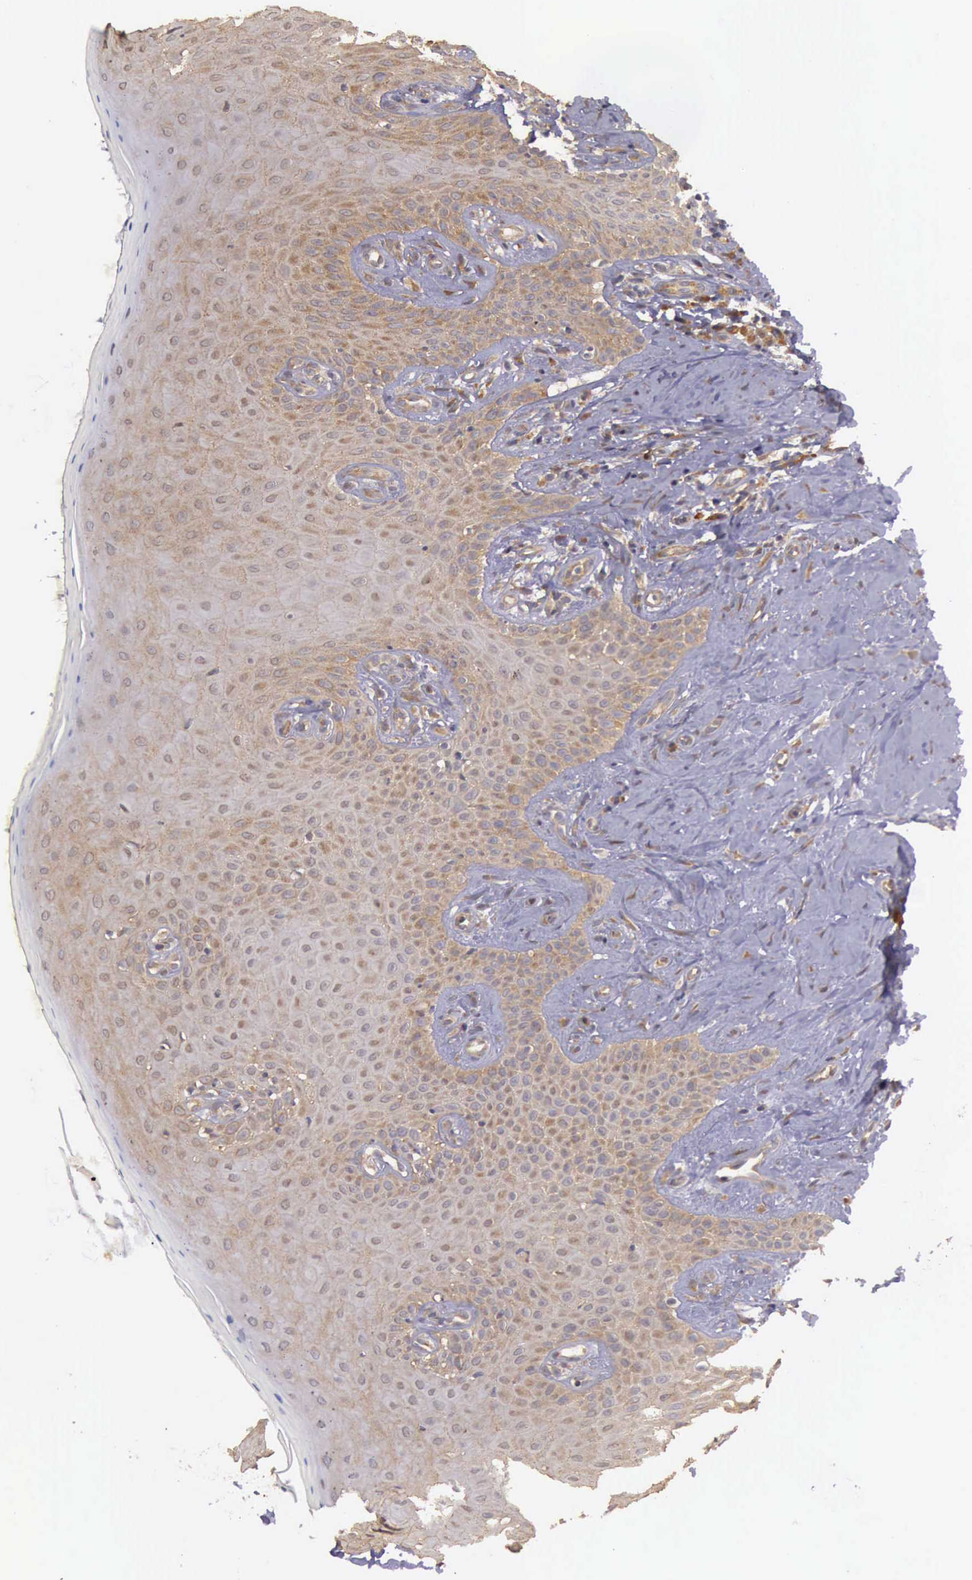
{"staining": {"intensity": "weak", "quantity": "25%-75%", "location": "cytoplasmic/membranous"}, "tissue": "oral mucosa", "cell_type": "Squamous epithelial cells", "image_type": "normal", "snomed": [{"axis": "morphology", "description": "Normal tissue, NOS"}, {"axis": "topography", "description": "Oral tissue"}], "caption": "The micrograph displays immunohistochemical staining of benign oral mucosa. There is weak cytoplasmic/membranous expression is seen in about 25%-75% of squamous epithelial cells. The staining was performed using DAB to visualize the protein expression in brown, while the nuclei were stained in blue with hematoxylin (Magnification: 20x).", "gene": "EIF5", "patient": {"sex": "male", "age": 69}}